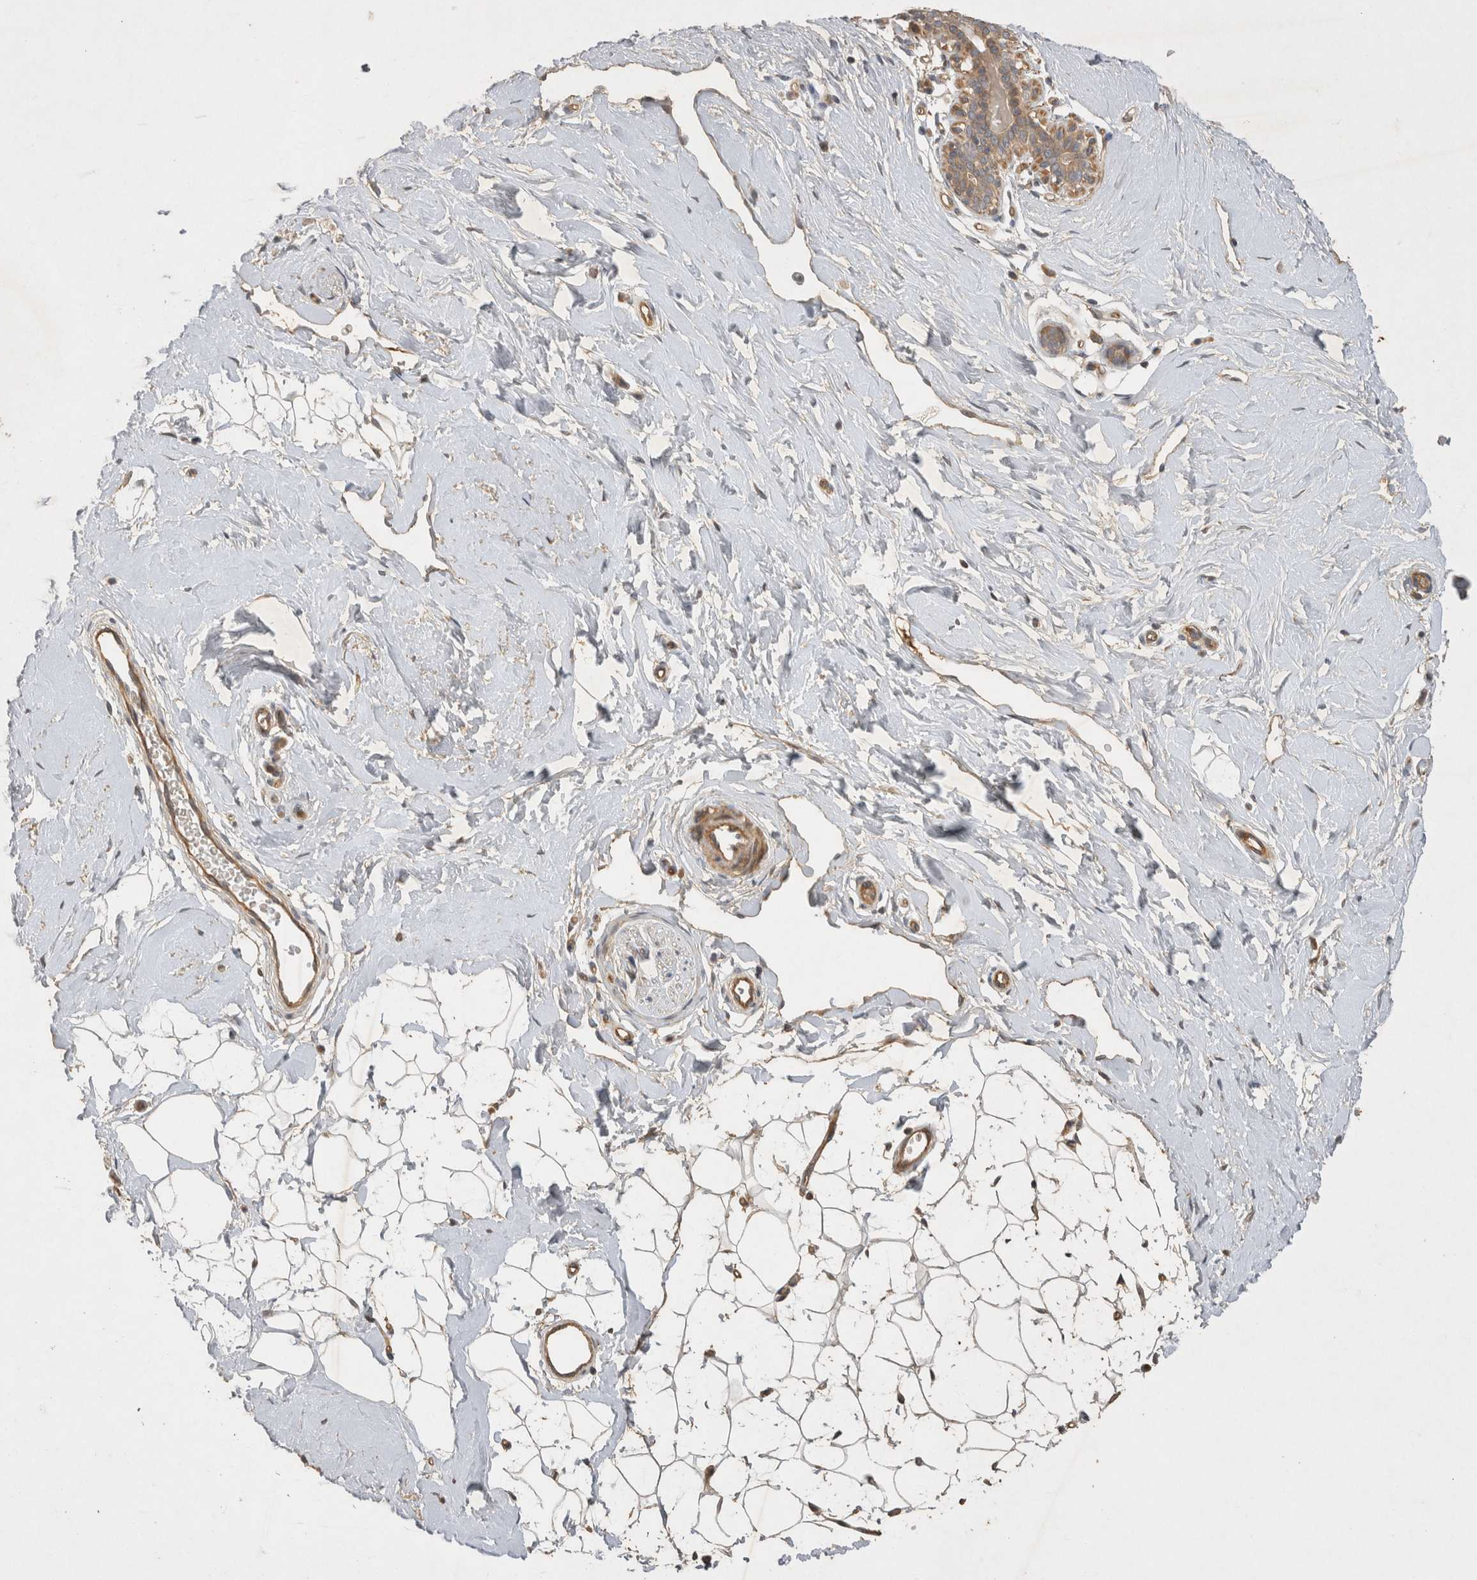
{"staining": {"intensity": "weak", "quantity": ">75%", "location": "cytoplasmic/membranous"}, "tissue": "breast", "cell_type": "Adipocytes", "image_type": "normal", "snomed": [{"axis": "morphology", "description": "Normal tissue, NOS"}, {"axis": "topography", "description": "Breast"}], "caption": "Protein staining of normal breast demonstrates weak cytoplasmic/membranous expression in about >75% of adipocytes.", "gene": "PPP1R42", "patient": {"sex": "female", "age": 23}}